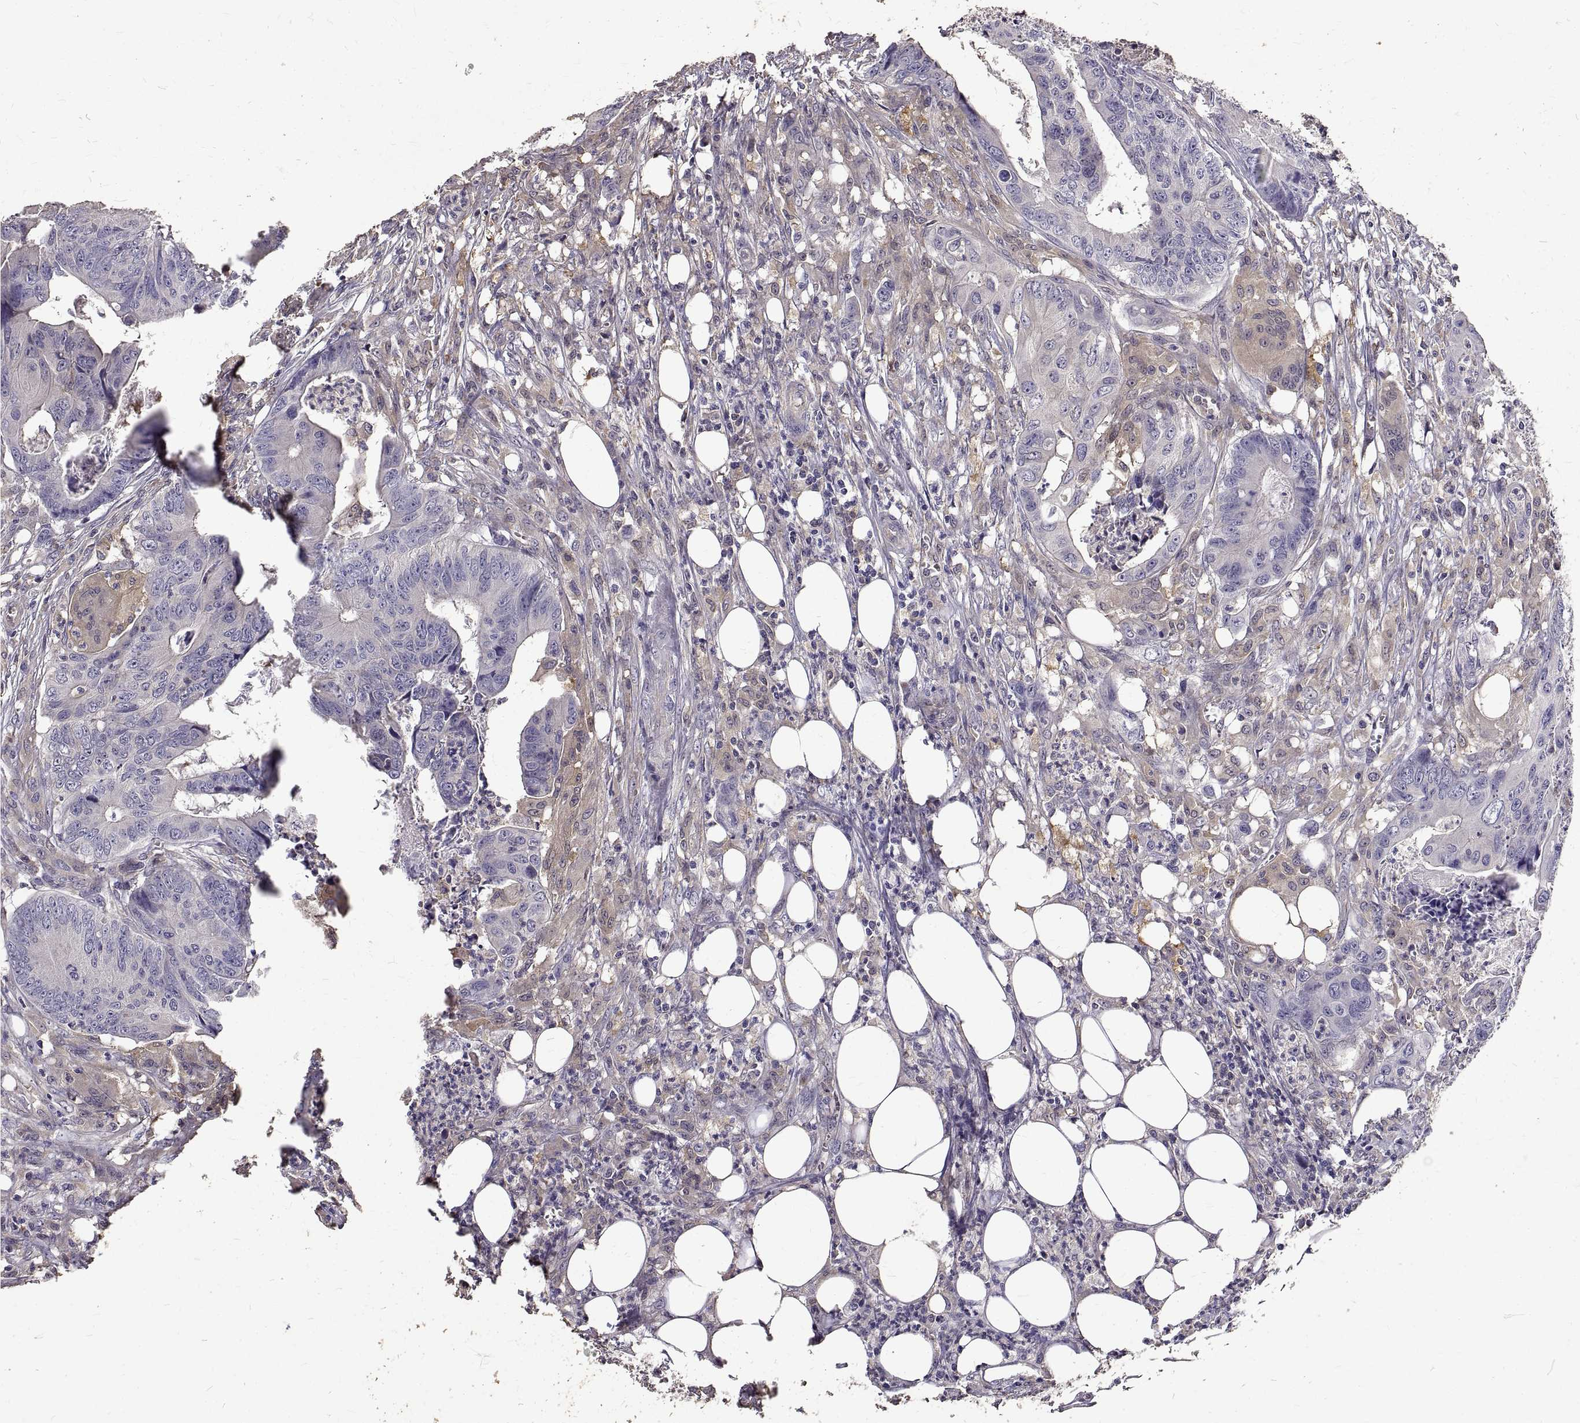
{"staining": {"intensity": "negative", "quantity": "none", "location": "none"}, "tissue": "colorectal cancer", "cell_type": "Tumor cells", "image_type": "cancer", "snomed": [{"axis": "morphology", "description": "Adenocarcinoma, NOS"}, {"axis": "topography", "description": "Colon"}], "caption": "Histopathology image shows no protein staining in tumor cells of adenocarcinoma (colorectal) tissue.", "gene": "PEA15", "patient": {"sex": "male", "age": 84}}